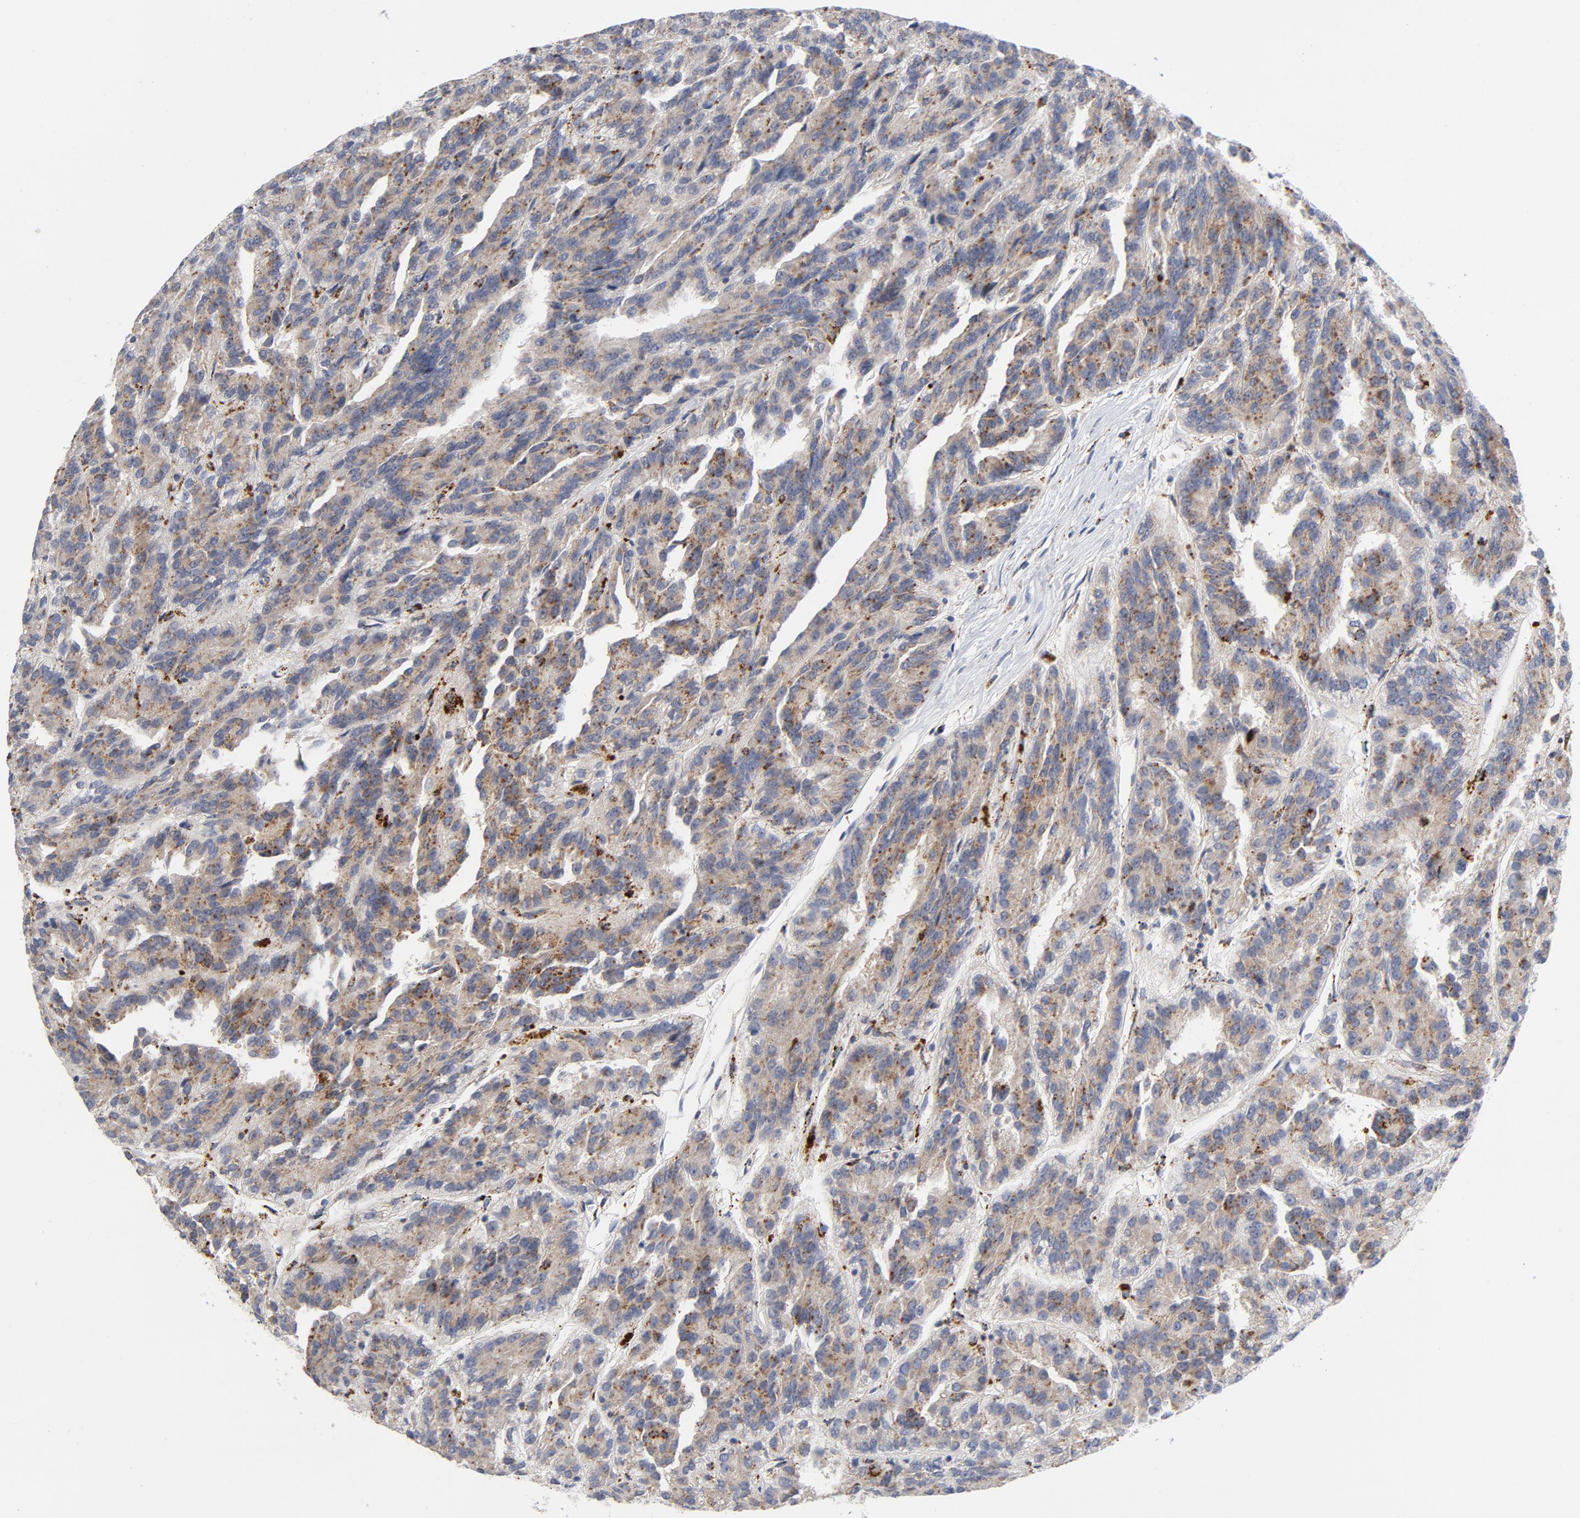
{"staining": {"intensity": "strong", "quantity": "25%-75%", "location": "cytoplasmic/membranous"}, "tissue": "renal cancer", "cell_type": "Tumor cells", "image_type": "cancer", "snomed": [{"axis": "morphology", "description": "Adenocarcinoma, NOS"}, {"axis": "topography", "description": "Kidney"}], "caption": "A high amount of strong cytoplasmic/membranous positivity is appreciated in approximately 25%-75% of tumor cells in adenocarcinoma (renal) tissue.", "gene": "AKT2", "patient": {"sex": "male", "age": 46}}